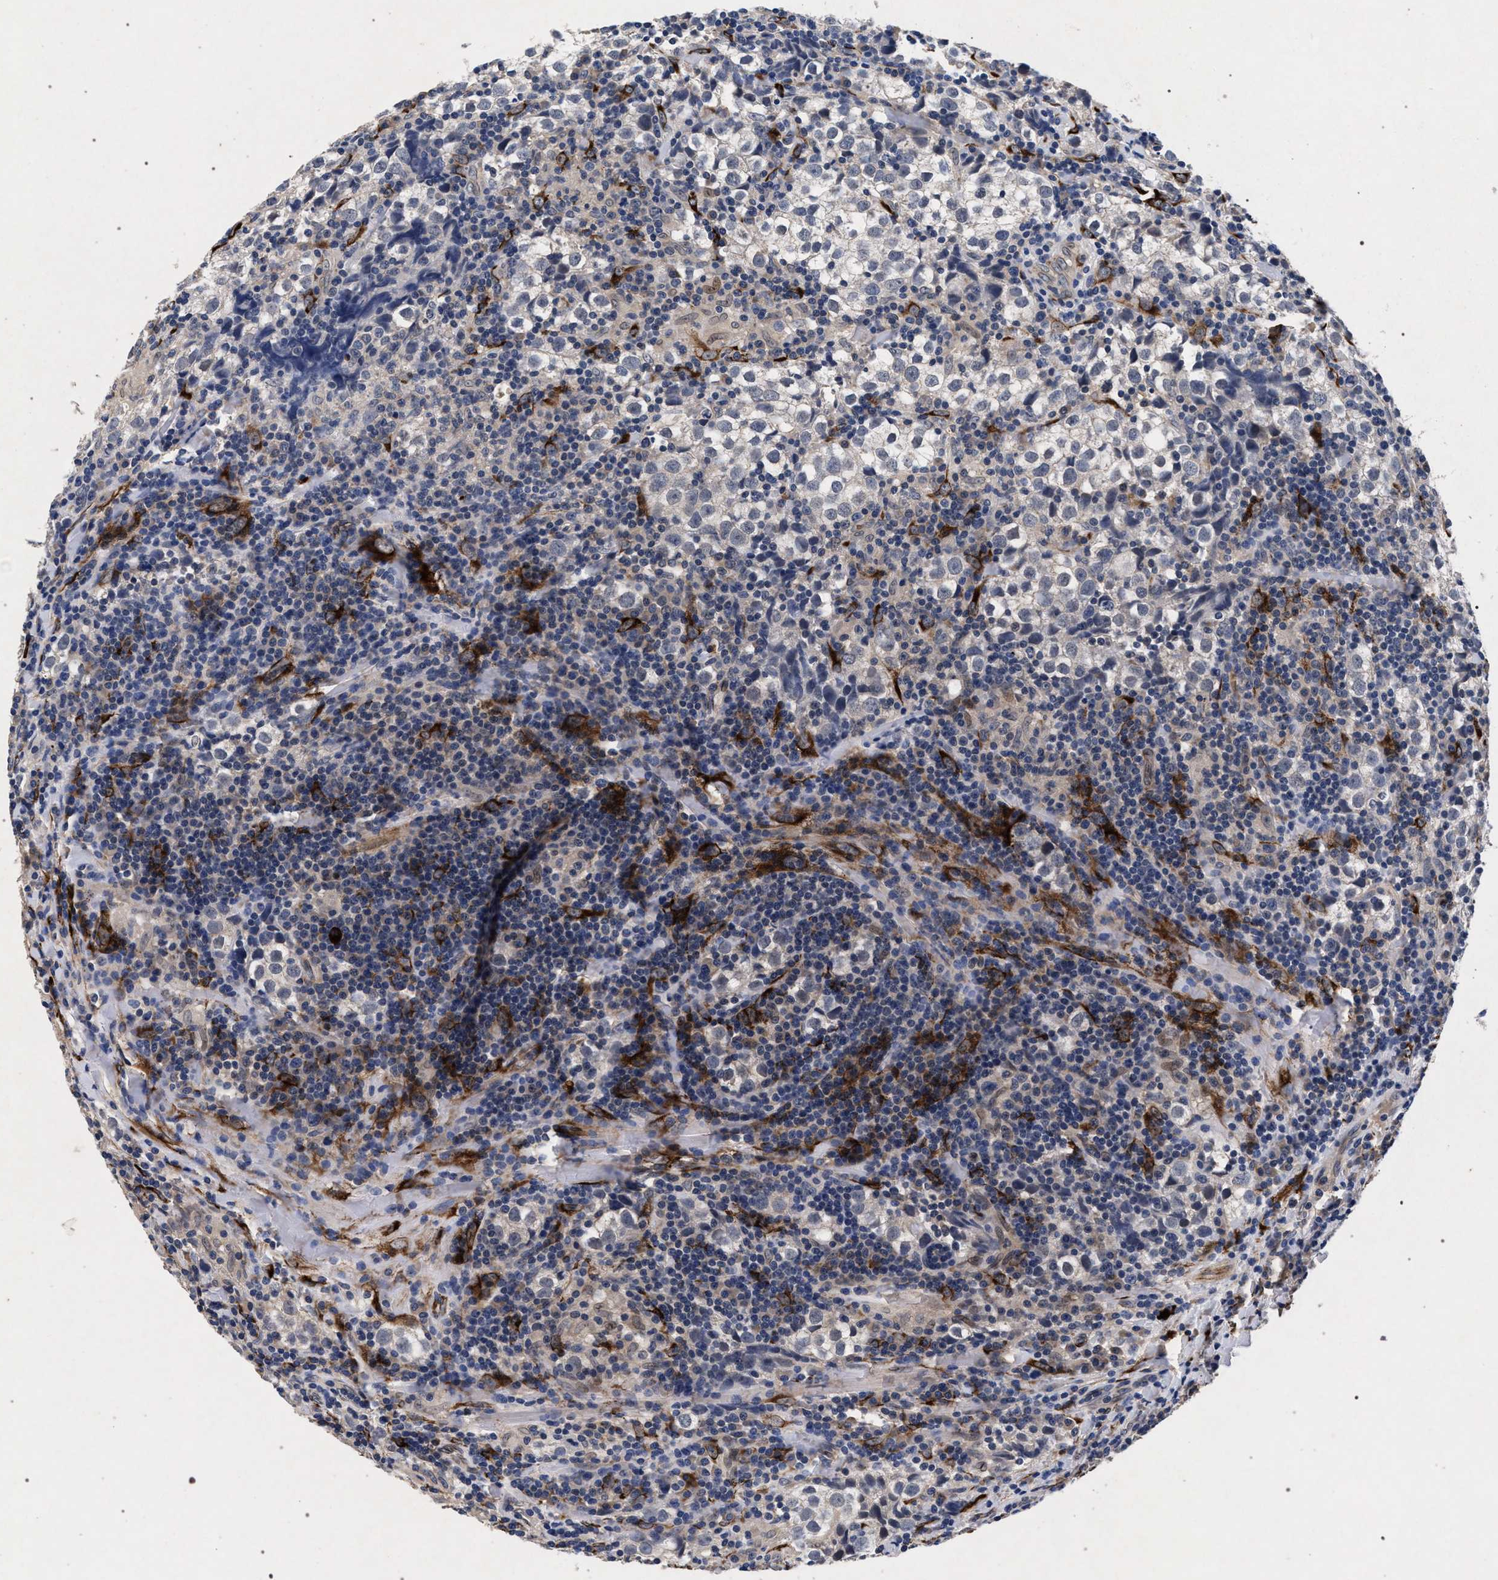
{"staining": {"intensity": "negative", "quantity": "none", "location": "none"}, "tissue": "testis cancer", "cell_type": "Tumor cells", "image_type": "cancer", "snomed": [{"axis": "morphology", "description": "Seminoma, NOS"}, {"axis": "morphology", "description": "Carcinoma, Embryonal, NOS"}, {"axis": "topography", "description": "Testis"}], "caption": "This is an immunohistochemistry photomicrograph of human testis cancer (embryonal carcinoma). There is no positivity in tumor cells.", "gene": "NEK7", "patient": {"sex": "male", "age": 36}}